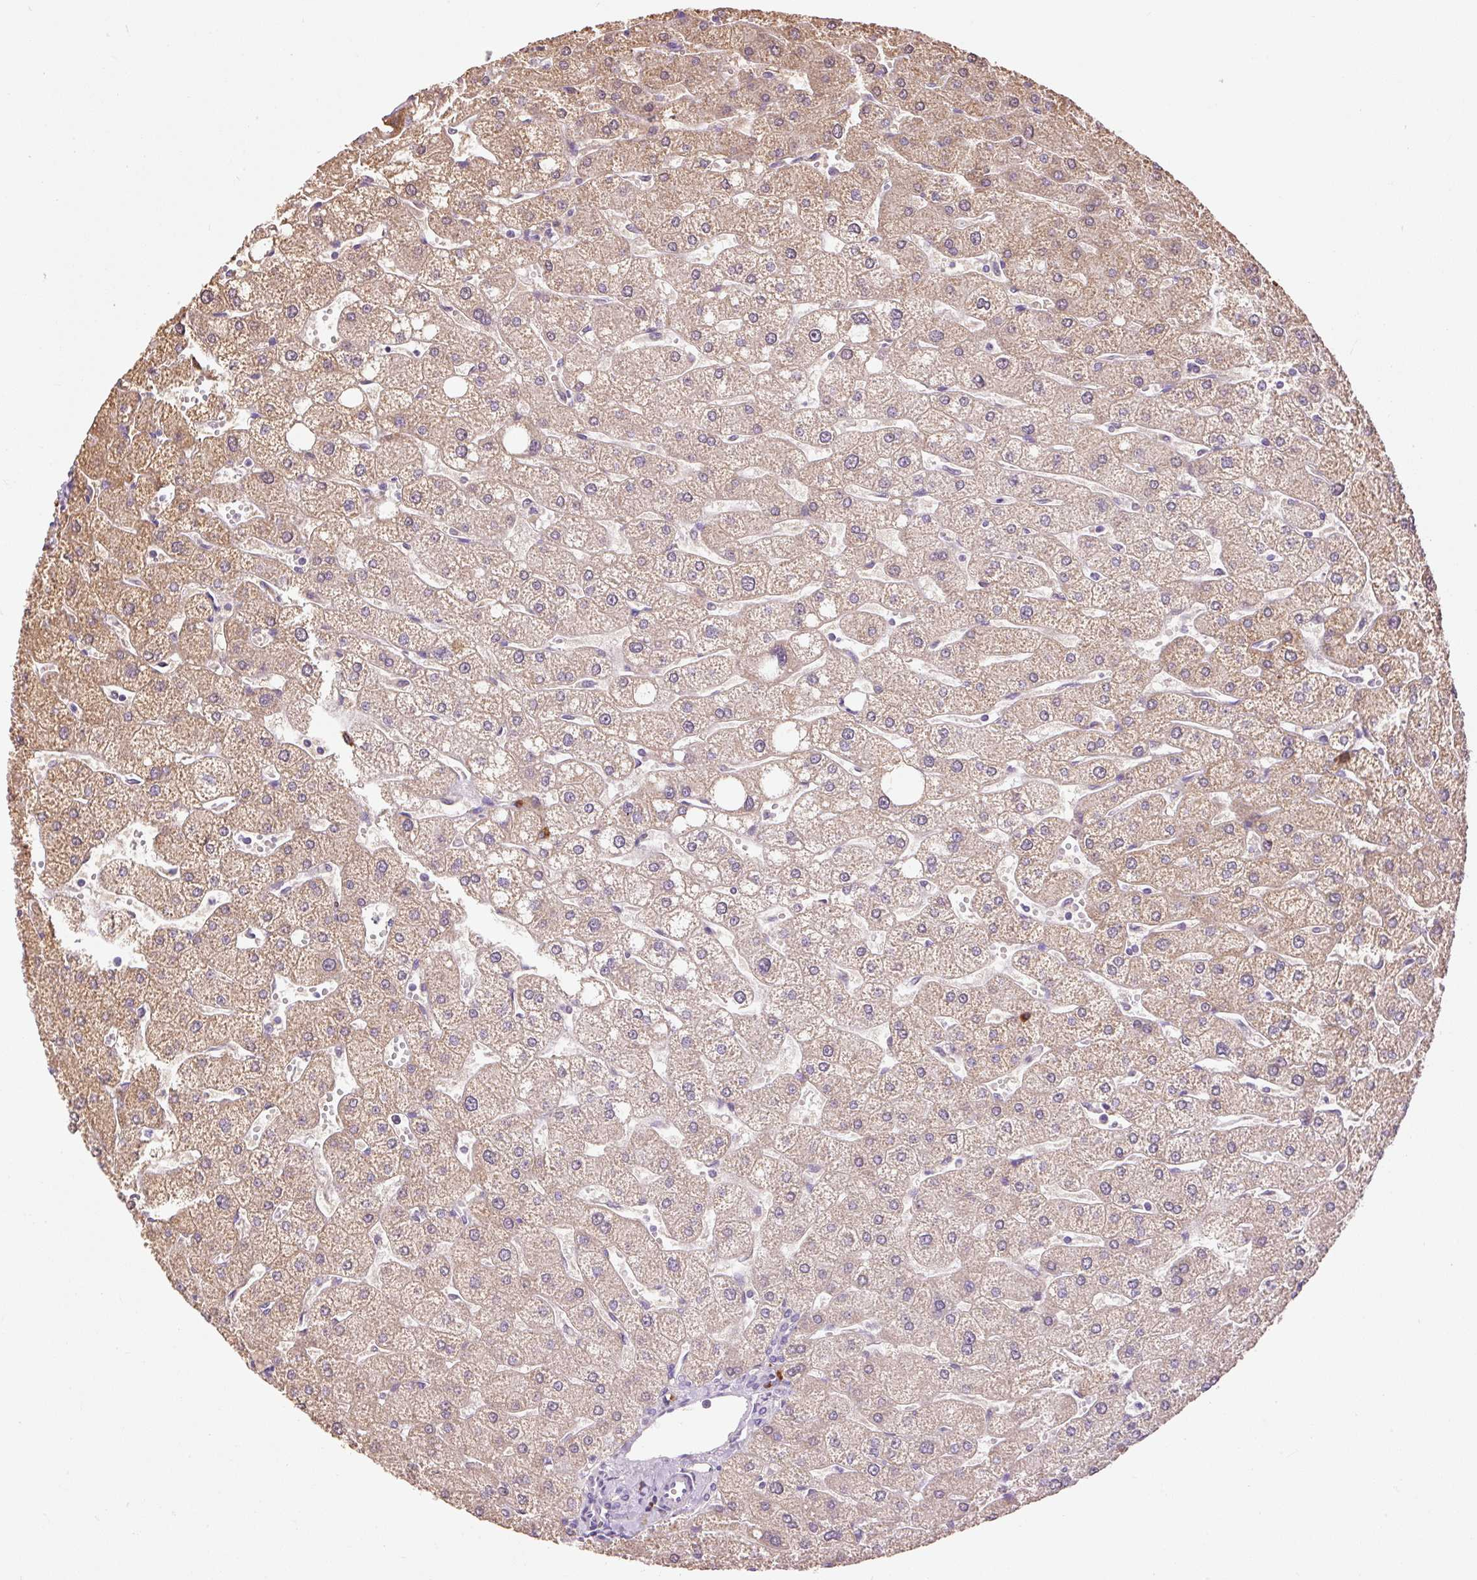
{"staining": {"intensity": "negative", "quantity": "none", "location": "none"}, "tissue": "liver", "cell_type": "Cholangiocytes", "image_type": "normal", "snomed": [{"axis": "morphology", "description": "Normal tissue, NOS"}, {"axis": "topography", "description": "Liver"}], "caption": "IHC of benign human liver demonstrates no expression in cholangiocytes.", "gene": "PNPLA5", "patient": {"sex": "male", "age": 67}}